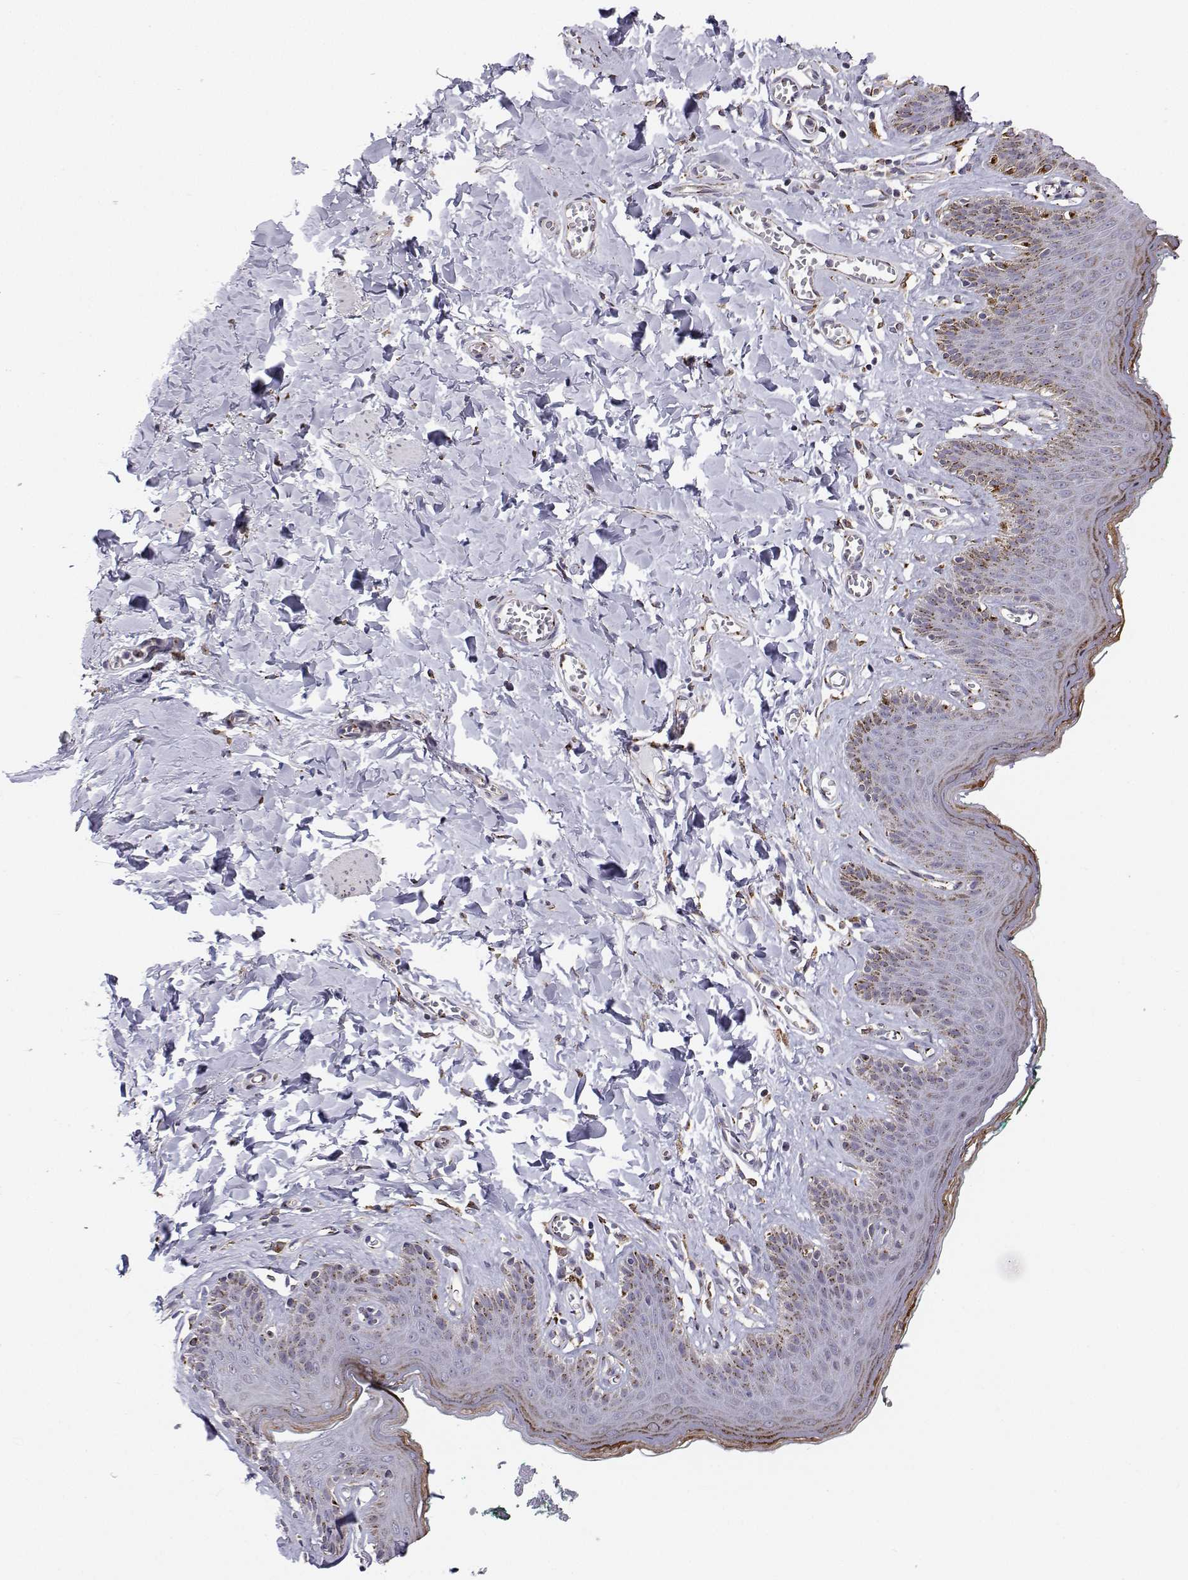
{"staining": {"intensity": "moderate", "quantity": "<25%", "location": "cytoplasmic/membranous"}, "tissue": "skin", "cell_type": "Epidermal cells", "image_type": "normal", "snomed": [{"axis": "morphology", "description": "Normal tissue, NOS"}, {"axis": "topography", "description": "Vulva"}, {"axis": "topography", "description": "Peripheral nerve tissue"}], "caption": "Immunohistochemical staining of normal human skin demonstrates moderate cytoplasmic/membranous protein expression in approximately <25% of epidermal cells.", "gene": "STARD13", "patient": {"sex": "female", "age": 66}}